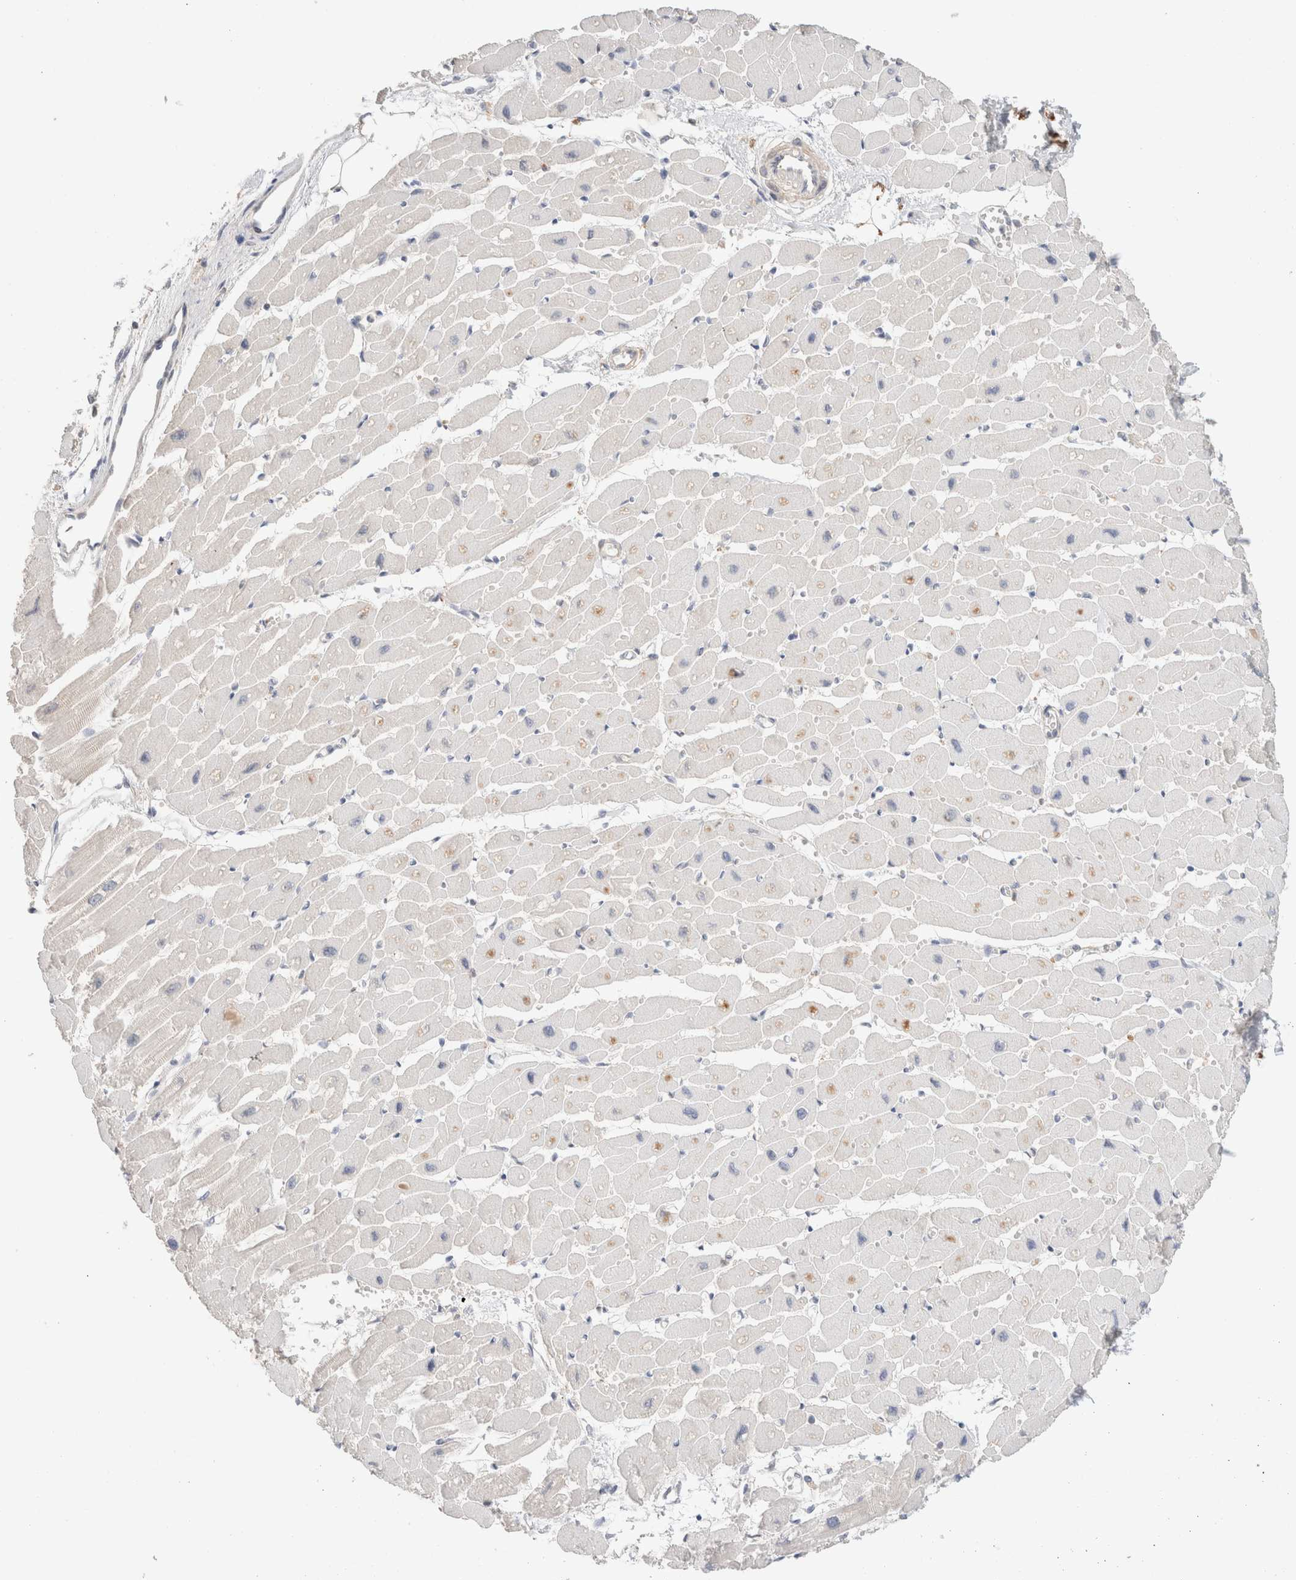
{"staining": {"intensity": "weak", "quantity": "<25%", "location": "cytoplasmic/membranous"}, "tissue": "heart muscle", "cell_type": "Cardiomyocytes", "image_type": "normal", "snomed": [{"axis": "morphology", "description": "Normal tissue, NOS"}, {"axis": "topography", "description": "Heart"}], "caption": "This is an immunohistochemistry (IHC) histopathology image of normal human heart muscle. There is no positivity in cardiomyocytes.", "gene": "TRIM41", "patient": {"sex": "female", "age": 54}}